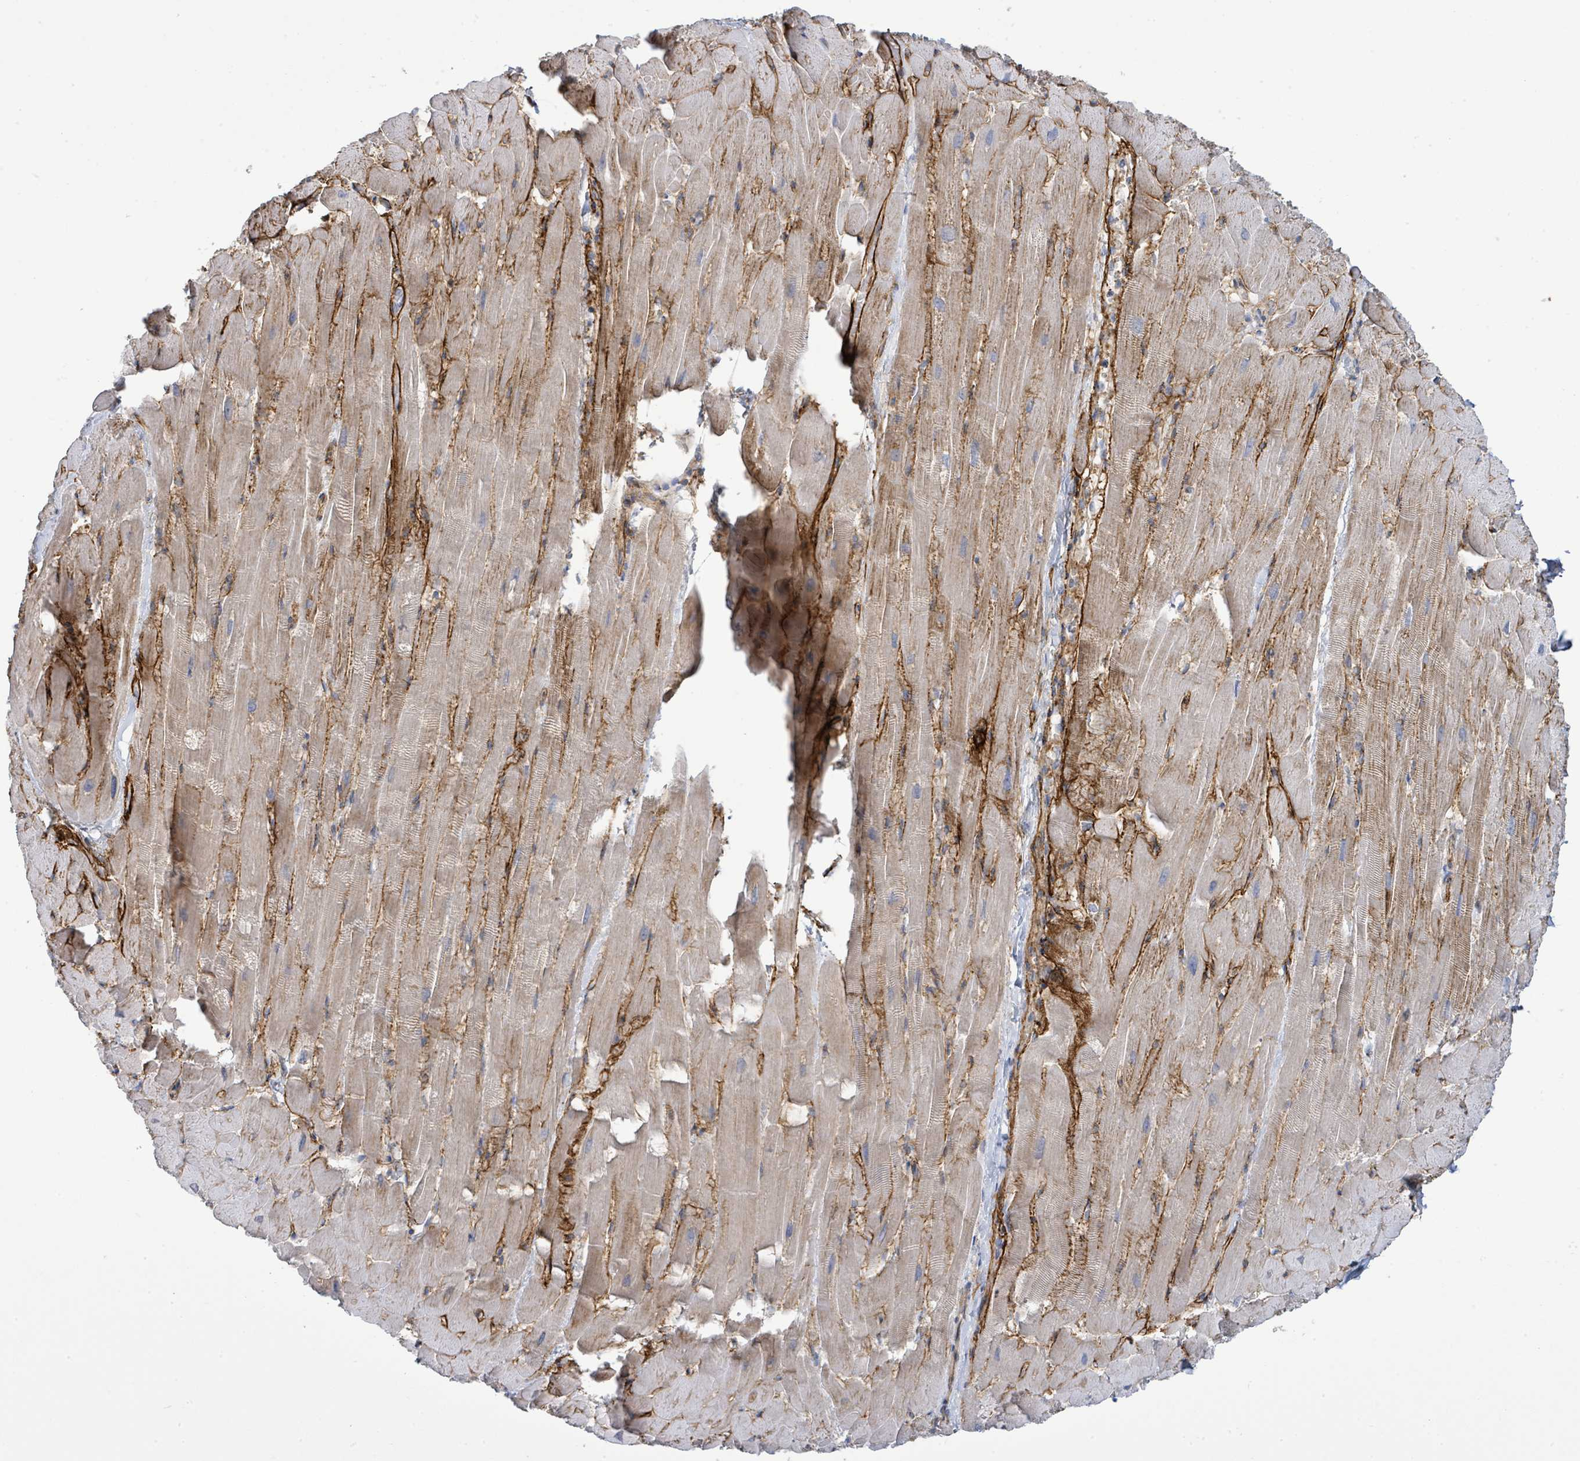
{"staining": {"intensity": "moderate", "quantity": "25%-75%", "location": "cytoplasmic/membranous"}, "tissue": "heart muscle", "cell_type": "Cardiomyocytes", "image_type": "normal", "snomed": [{"axis": "morphology", "description": "Normal tissue, NOS"}, {"axis": "topography", "description": "Heart"}], "caption": "Immunohistochemistry (IHC) image of benign heart muscle: heart muscle stained using immunohistochemistry (IHC) exhibits medium levels of moderate protein expression localized specifically in the cytoplasmic/membranous of cardiomyocytes, appearing as a cytoplasmic/membranous brown color.", "gene": "EGFL7", "patient": {"sex": "male", "age": 37}}